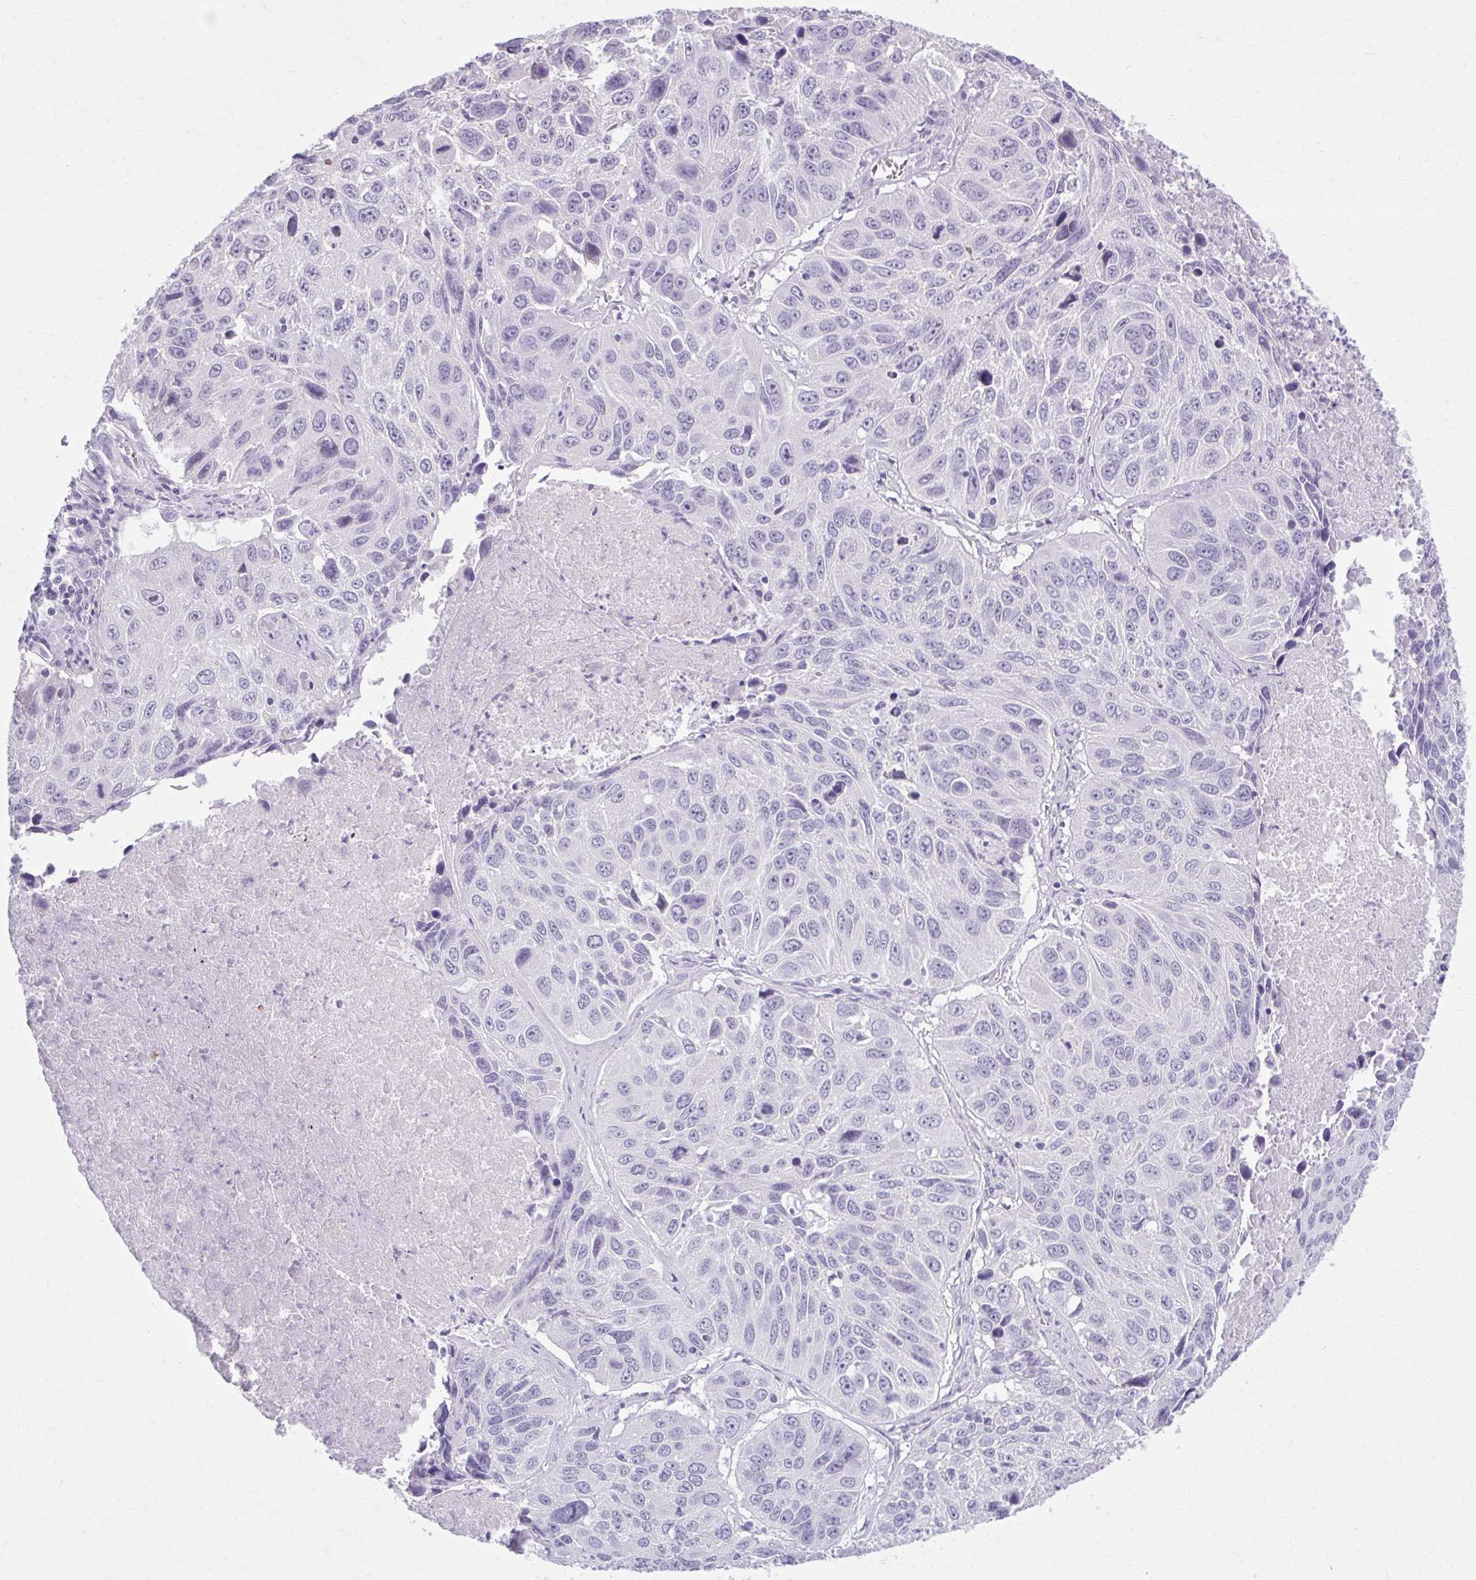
{"staining": {"intensity": "negative", "quantity": "none", "location": "none"}, "tissue": "lung cancer", "cell_type": "Tumor cells", "image_type": "cancer", "snomed": [{"axis": "morphology", "description": "Squamous cell carcinoma, NOS"}, {"axis": "topography", "description": "Lung"}], "caption": "Histopathology image shows no protein positivity in tumor cells of lung cancer tissue.", "gene": "OR4B1", "patient": {"sex": "female", "age": 61}}